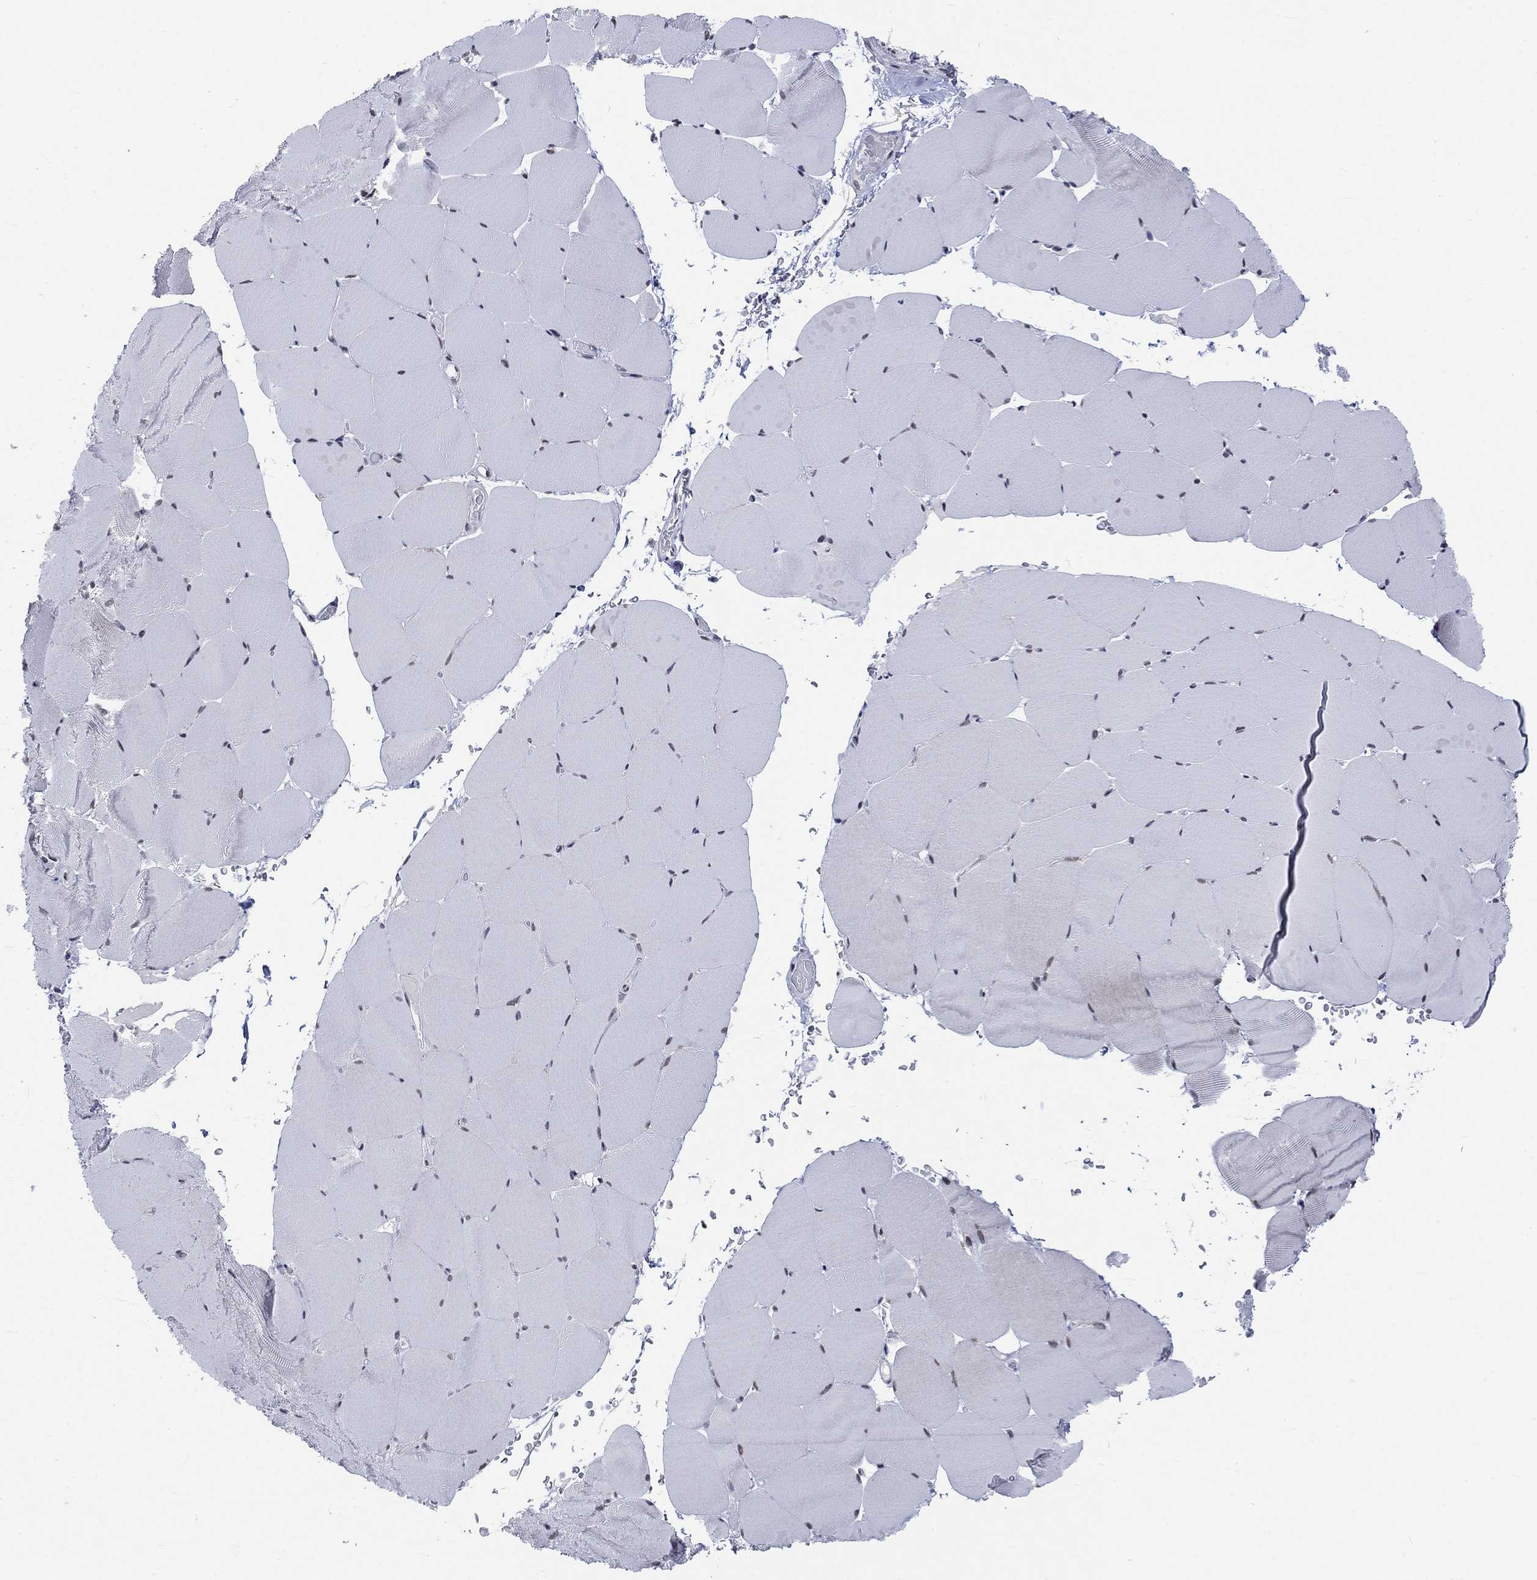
{"staining": {"intensity": "negative", "quantity": "none", "location": "none"}, "tissue": "skeletal muscle", "cell_type": "Myocytes", "image_type": "normal", "snomed": [{"axis": "morphology", "description": "Normal tissue, NOS"}, {"axis": "topography", "description": "Skeletal muscle"}], "caption": "This is an IHC histopathology image of benign human skeletal muscle. There is no expression in myocytes.", "gene": "HCFC1", "patient": {"sex": "female", "age": 37}}